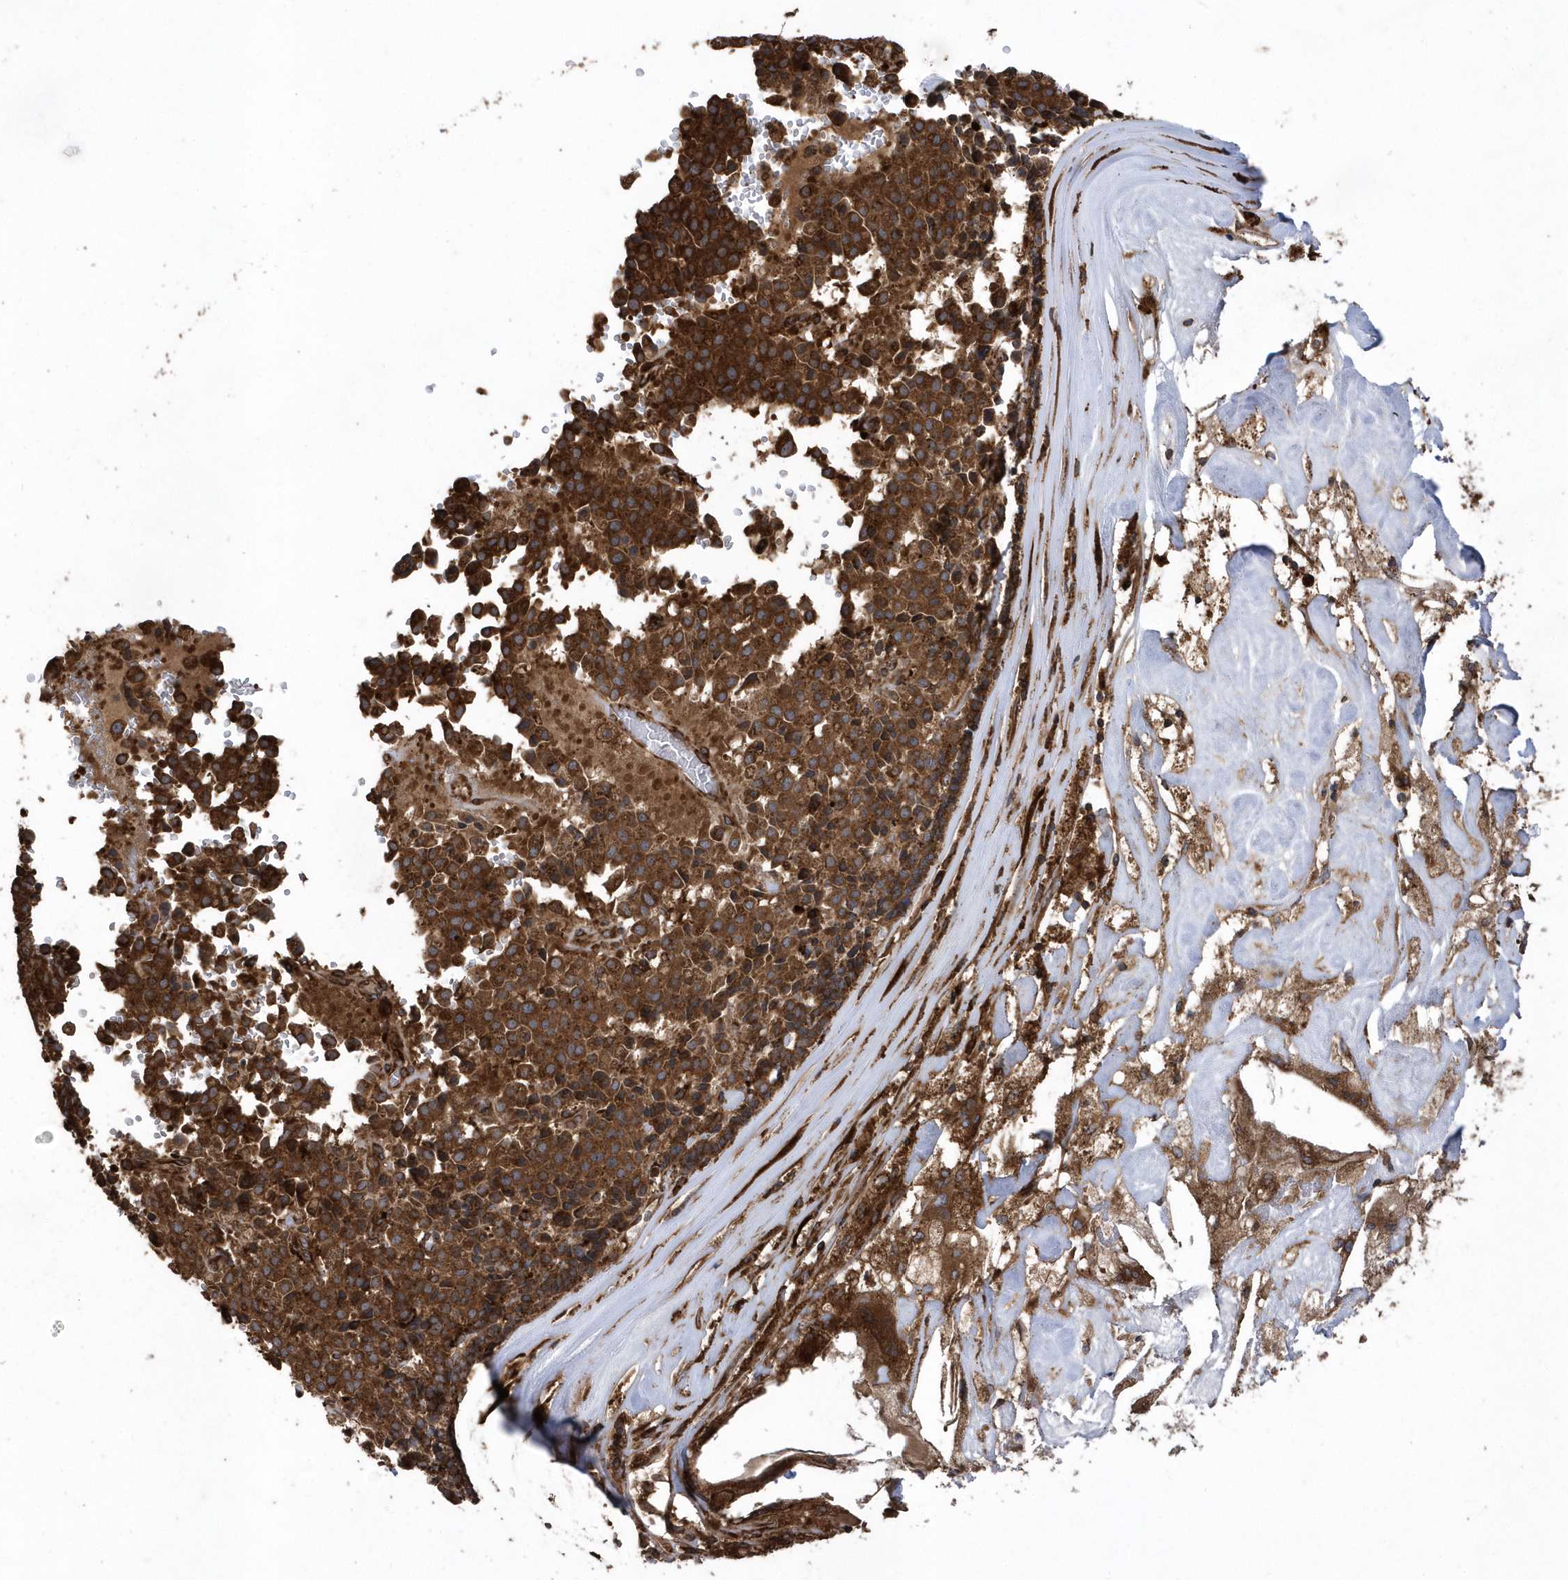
{"staining": {"intensity": "strong", "quantity": ">75%", "location": "cytoplasmic/membranous"}, "tissue": "pancreatic cancer", "cell_type": "Tumor cells", "image_type": "cancer", "snomed": [{"axis": "morphology", "description": "Adenocarcinoma, NOS"}, {"axis": "topography", "description": "Pancreas"}], "caption": "Tumor cells exhibit strong cytoplasmic/membranous expression in about >75% of cells in pancreatic adenocarcinoma.", "gene": "WASHC5", "patient": {"sex": "male", "age": 65}}